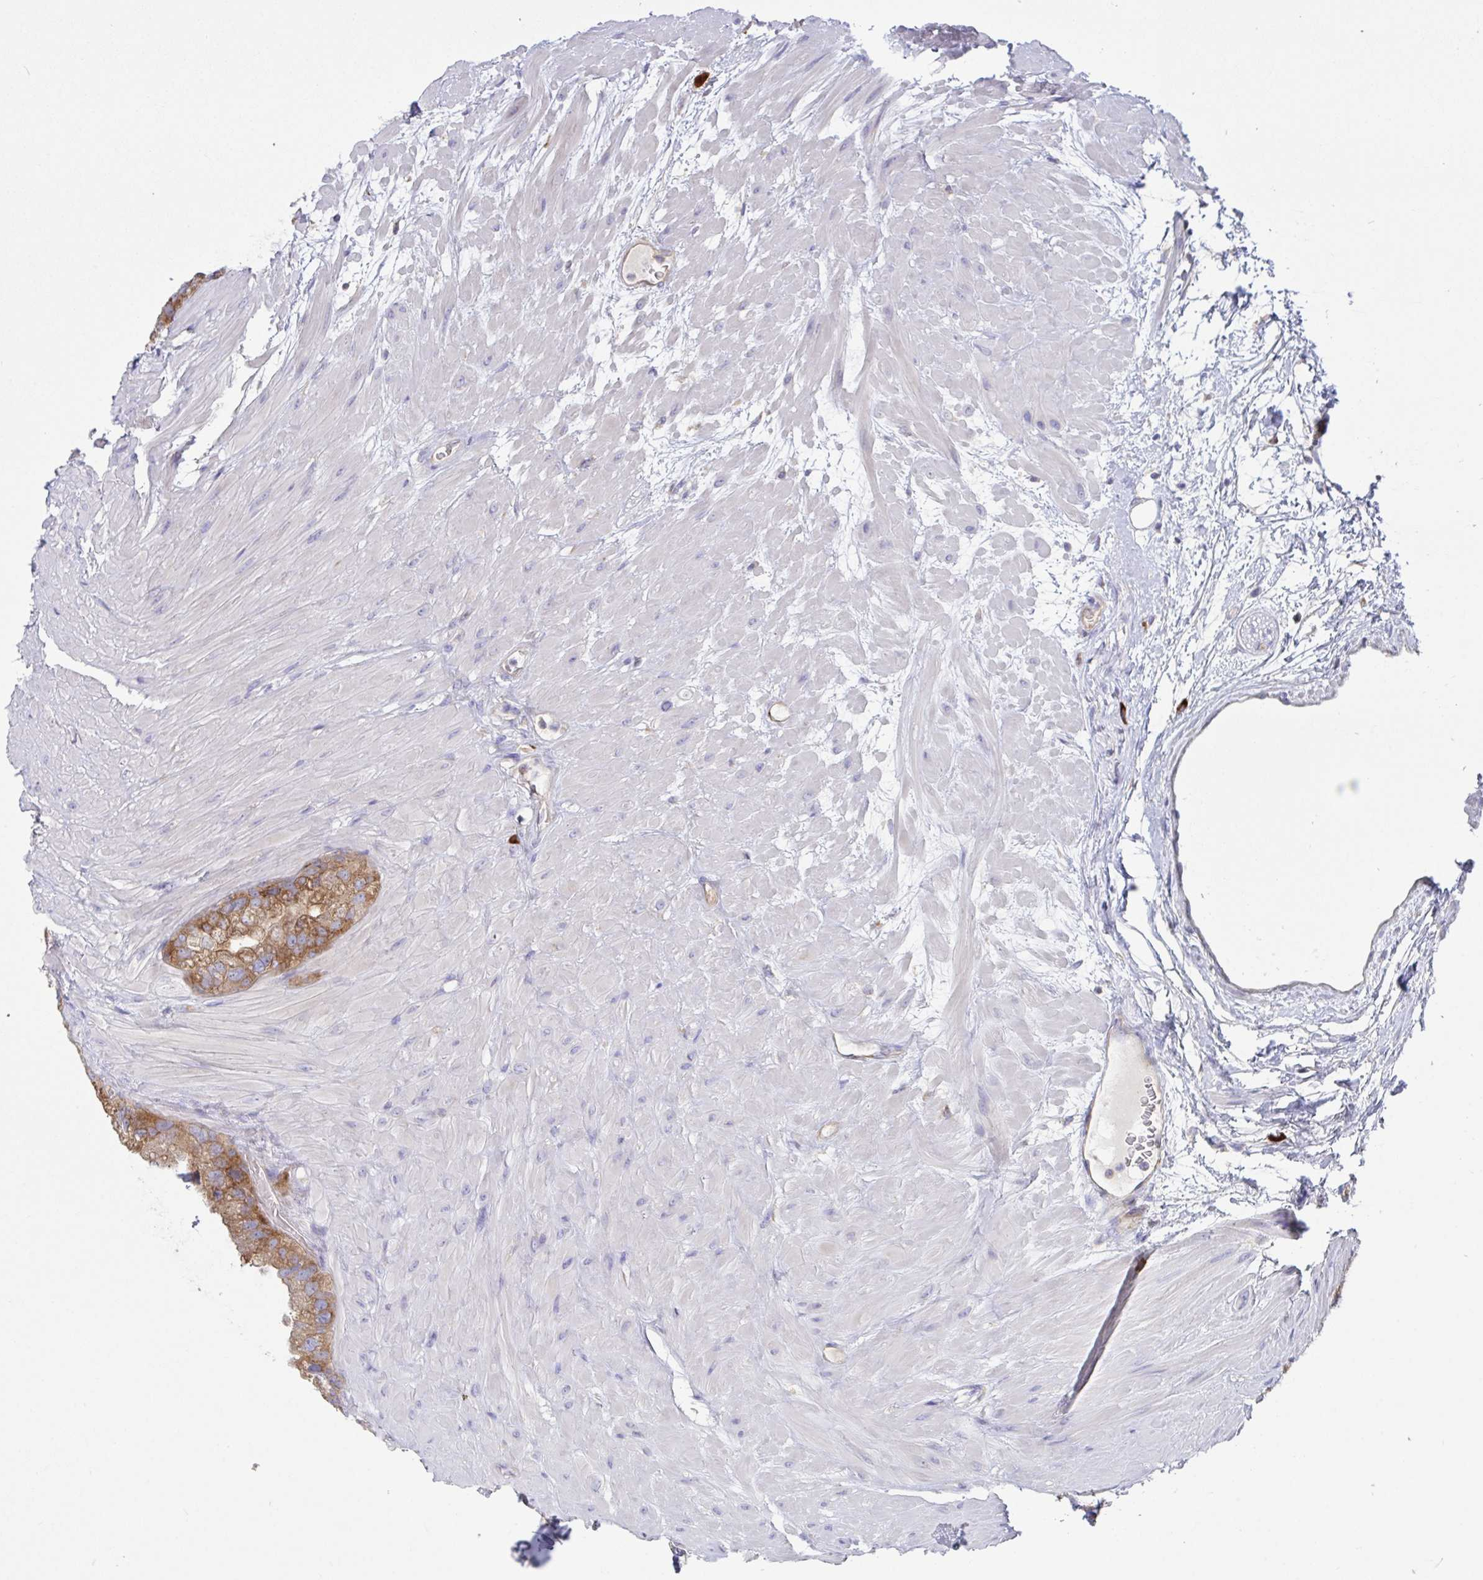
{"staining": {"intensity": "moderate", "quantity": ">75%", "location": "cytoplasmic/membranous"}, "tissue": "seminal vesicle", "cell_type": "Glandular cells", "image_type": "normal", "snomed": [{"axis": "morphology", "description": "Normal tissue, NOS"}, {"axis": "topography", "description": "Seminal veicle"}, {"axis": "topography", "description": "Peripheral nerve tissue"}], "caption": "Immunohistochemistry (IHC) photomicrograph of unremarkable human seminal vesicle stained for a protein (brown), which exhibits medium levels of moderate cytoplasmic/membranous expression in about >75% of glandular cells.", "gene": "YARS2", "patient": {"sex": "male", "age": 76}}